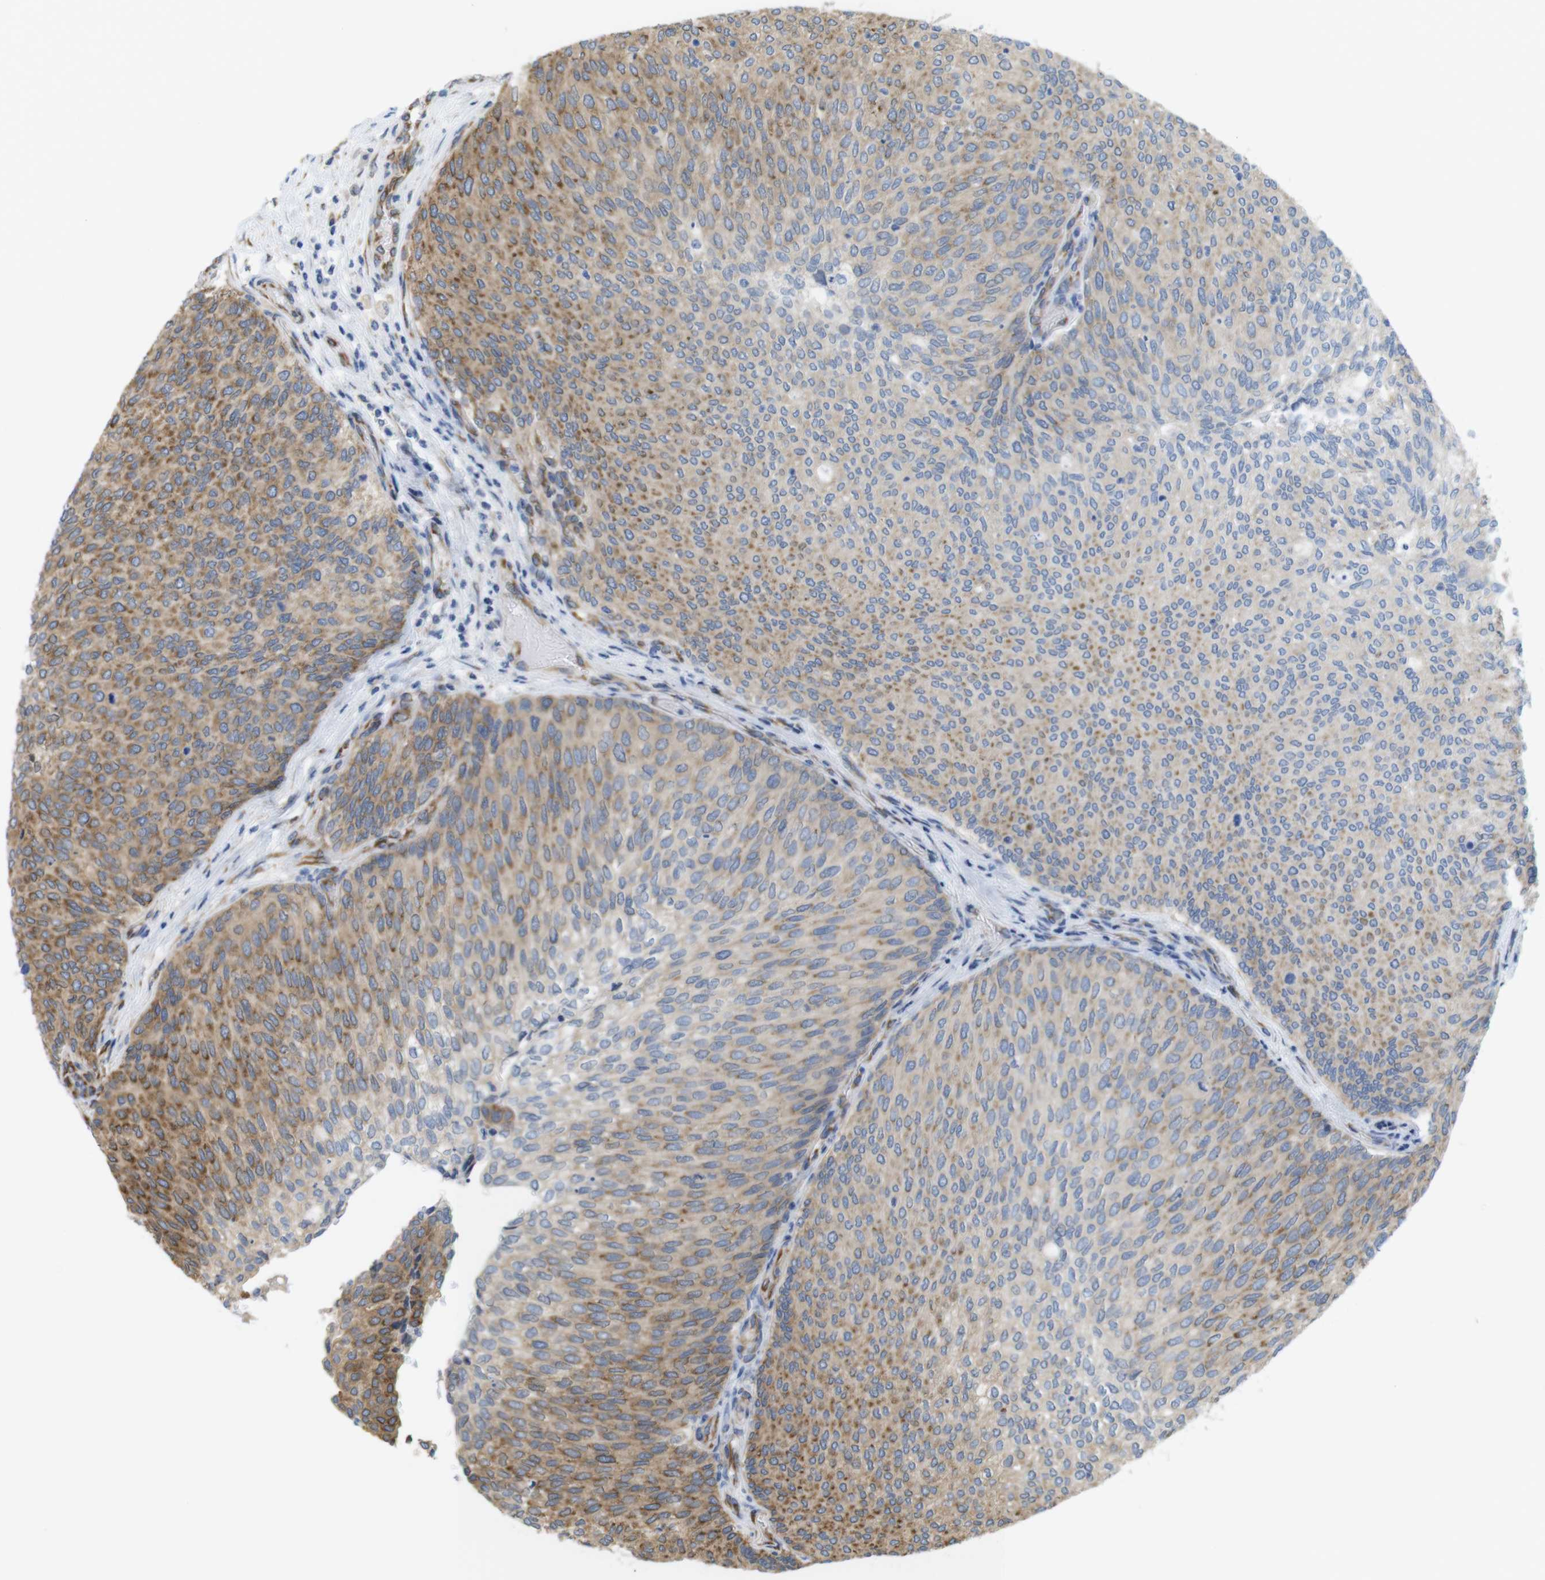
{"staining": {"intensity": "moderate", "quantity": "25%-75%", "location": "cytoplasmic/membranous"}, "tissue": "urothelial cancer", "cell_type": "Tumor cells", "image_type": "cancer", "snomed": [{"axis": "morphology", "description": "Urothelial carcinoma, Low grade"}, {"axis": "topography", "description": "Urinary bladder"}], "caption": "DAB (3,3'-diaminobenzidine) immunohistochemical staining of human urothelial cancer reveals moderate cytoplasmic/membranous protein positivity in approximately 25%-75% of tumor cells.", "gene": "PCNX2", "patient": {"sex": "female", "age": 79}}